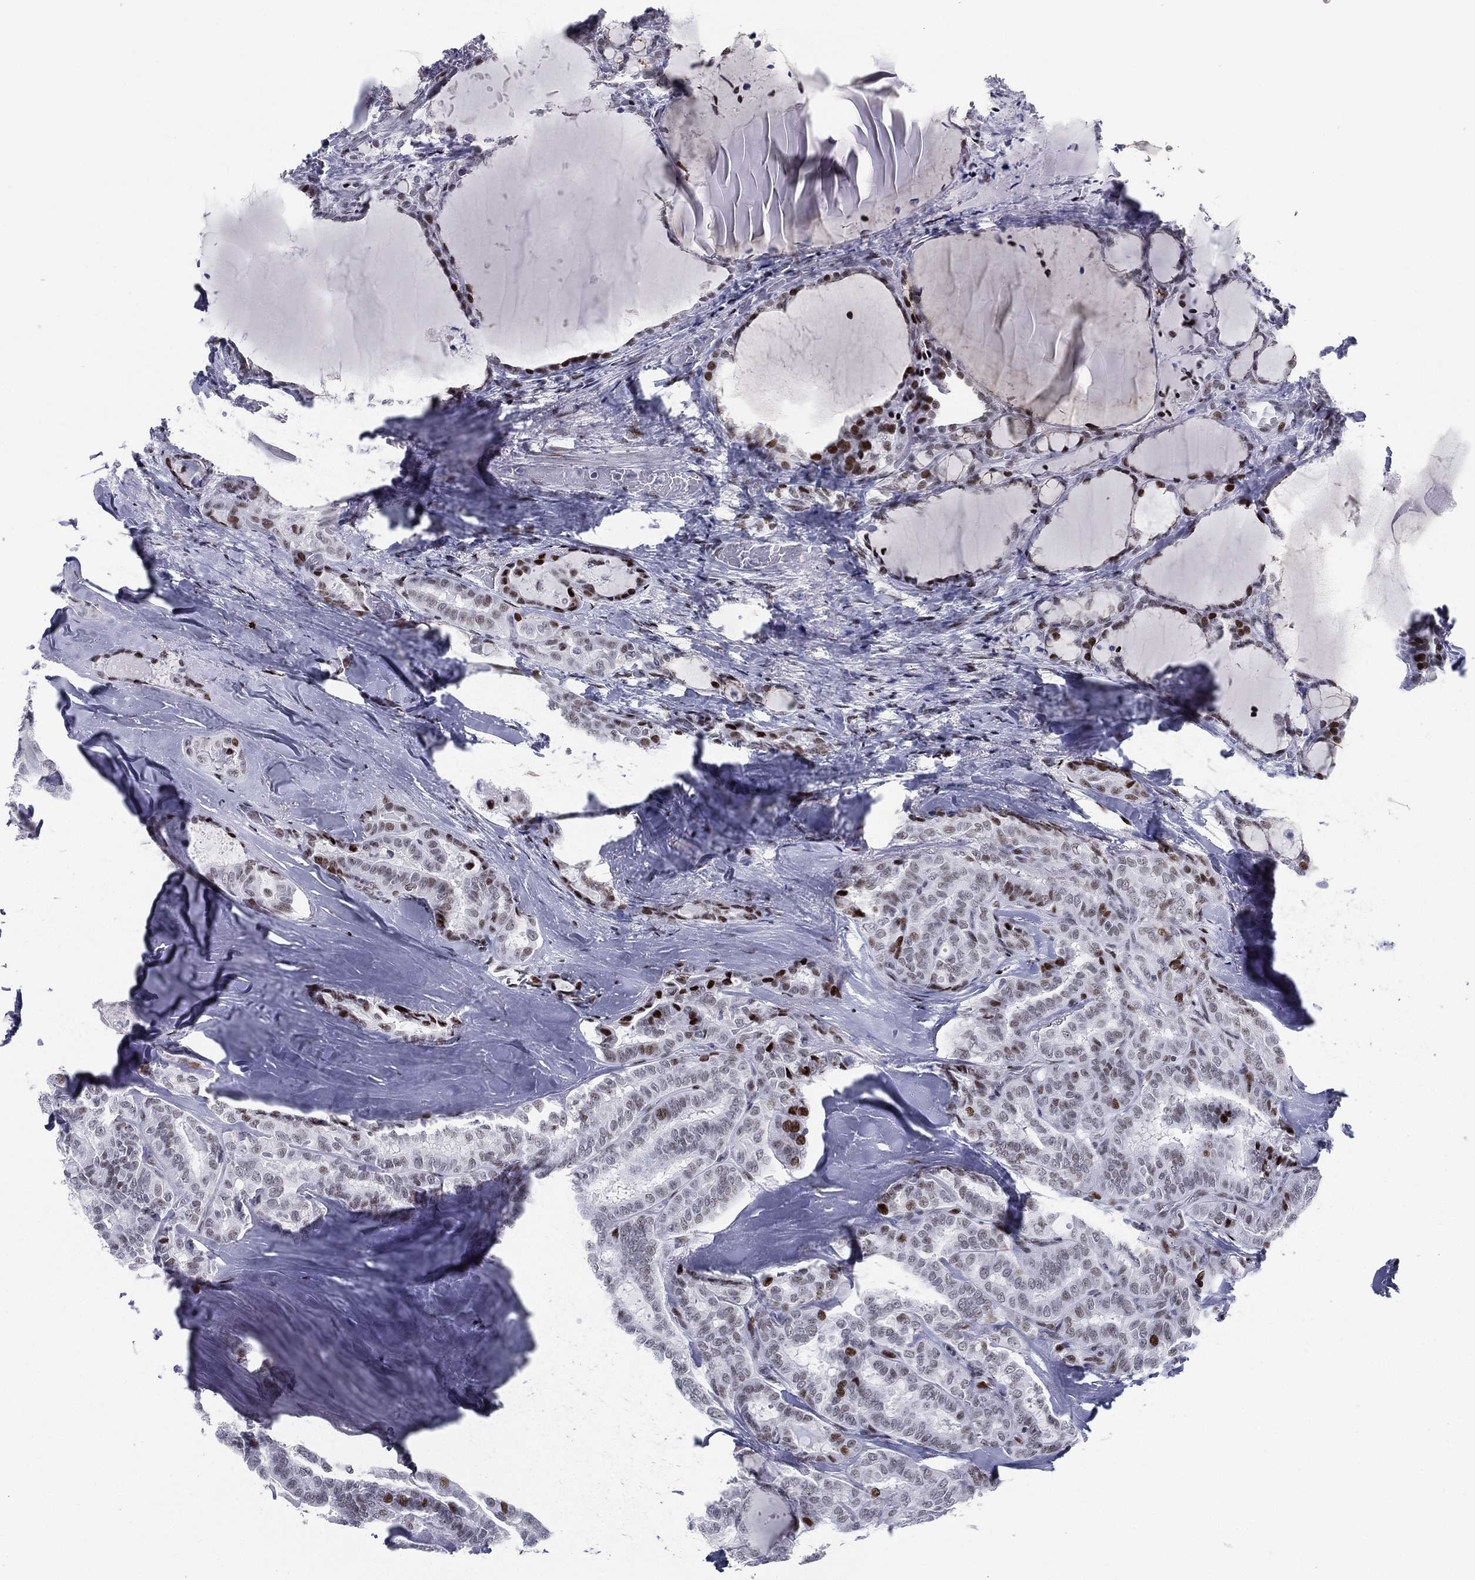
{"staining": {"intensity": "strong", "quantity": "25%-75%", "location": "nuclear"}, "tissue": "thyroid cancer", "cell_type": "Tumor cells", "image_type": "cancer", "snomed": [{"axis": "morphology", "description": "Papillary adenocarcinoma, NOS"}, {"axis": "topography", "description": "Thyroid gland"}], "caption": "IHC of human thyroid papillary adenocarcinoma reveals high levels of strong nuclear expression in about 25%-75% of tumor cells.", "gene": "CYB561D2", "patient": {"sex": "female", "age": 39}}